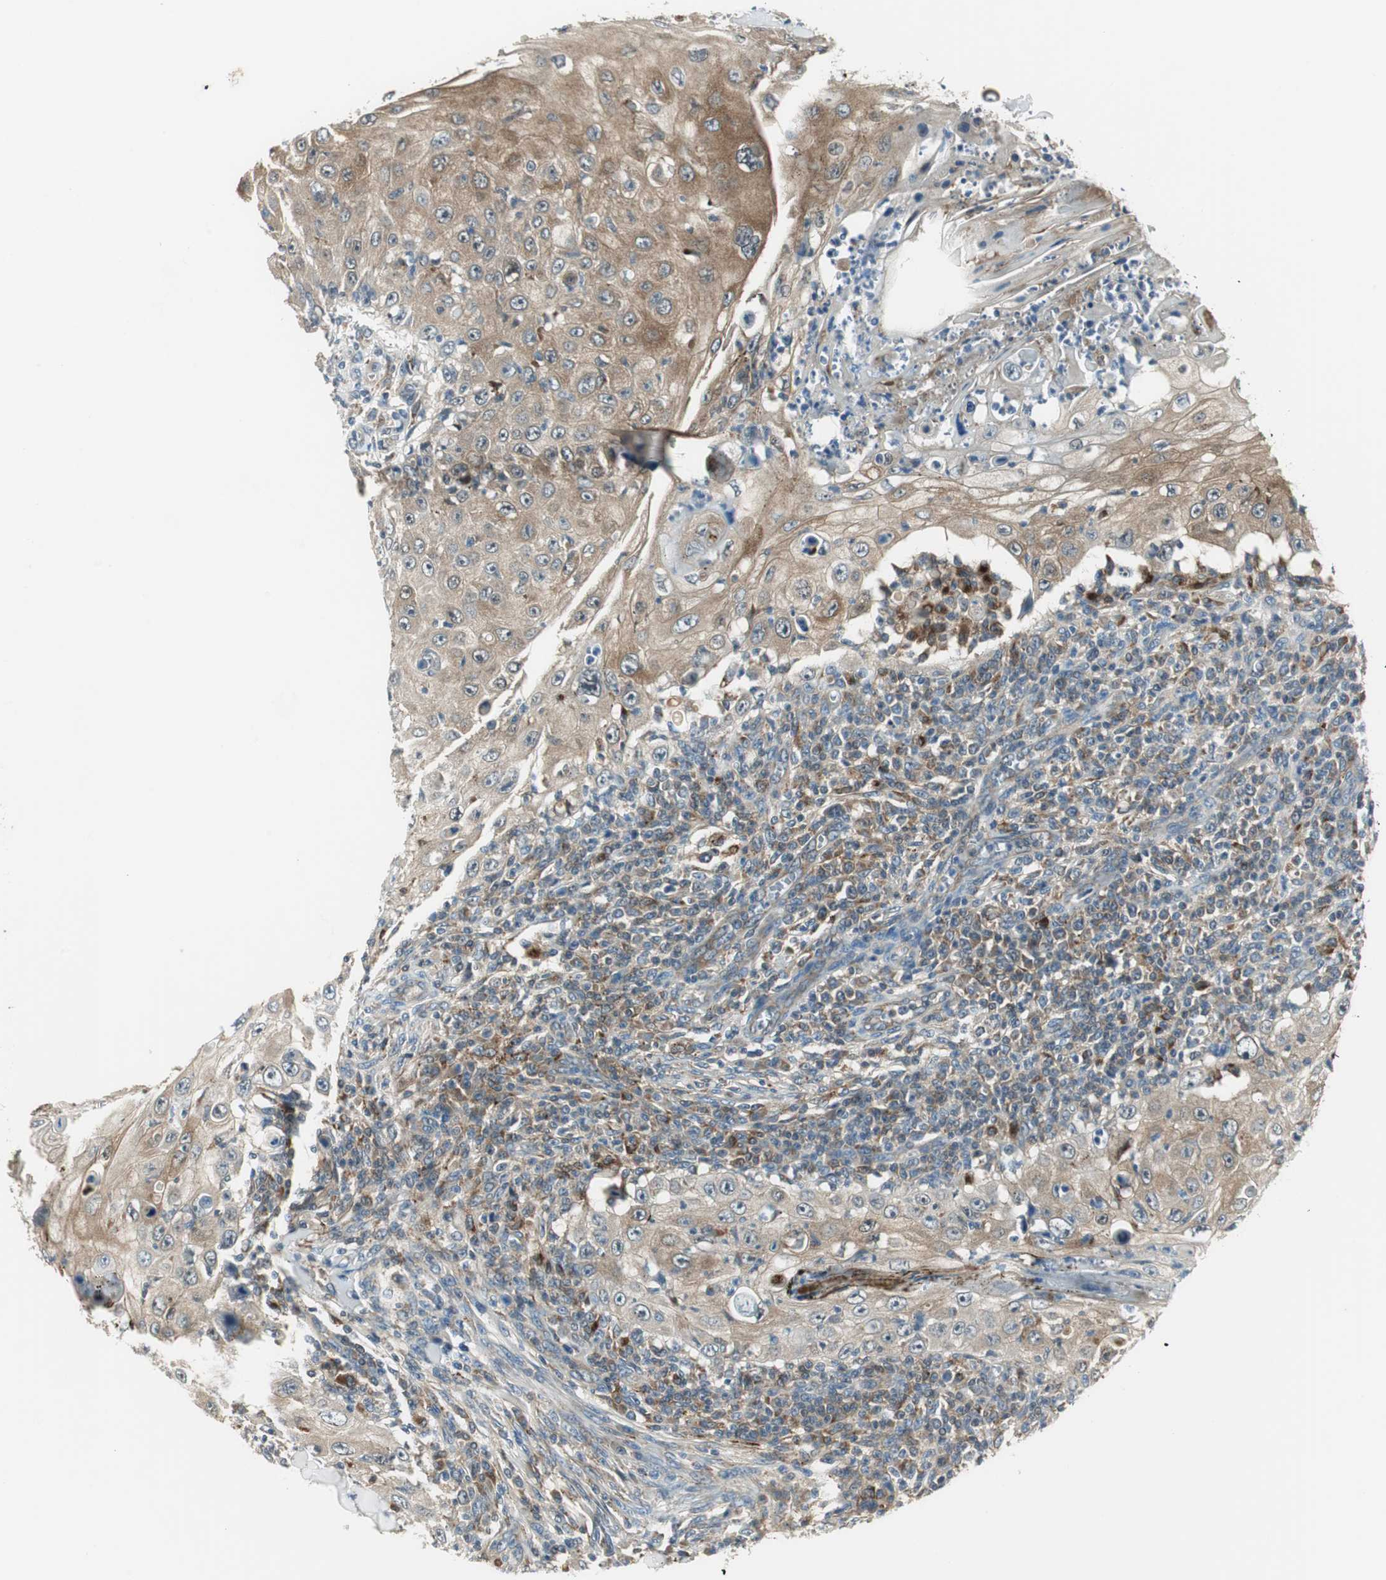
{"staining": {"intensity": "moderate", "quantity": ">75%", "location": "cytoplasmic/membranous"}, "tissue": "skin cancer", "cell_type": "Tumor cells", "image_type": "cancer", "snomed": [{"axis": "morphology", "description": "Squamous cell carcinoma, NOS"}, {"axis": "topography", "description": "Skin"}], "caption": "Tumor cells reveal medium levels of moderate cytoplasmic/membranous positivity in about >75% of cells in skin squamous cell carcinoma. Immunohistochemistry stains the protein of interest in brown and the nuclei are stained blue.", "gene": "NCK1", "patient": {"sex": "male", "age": 86}}